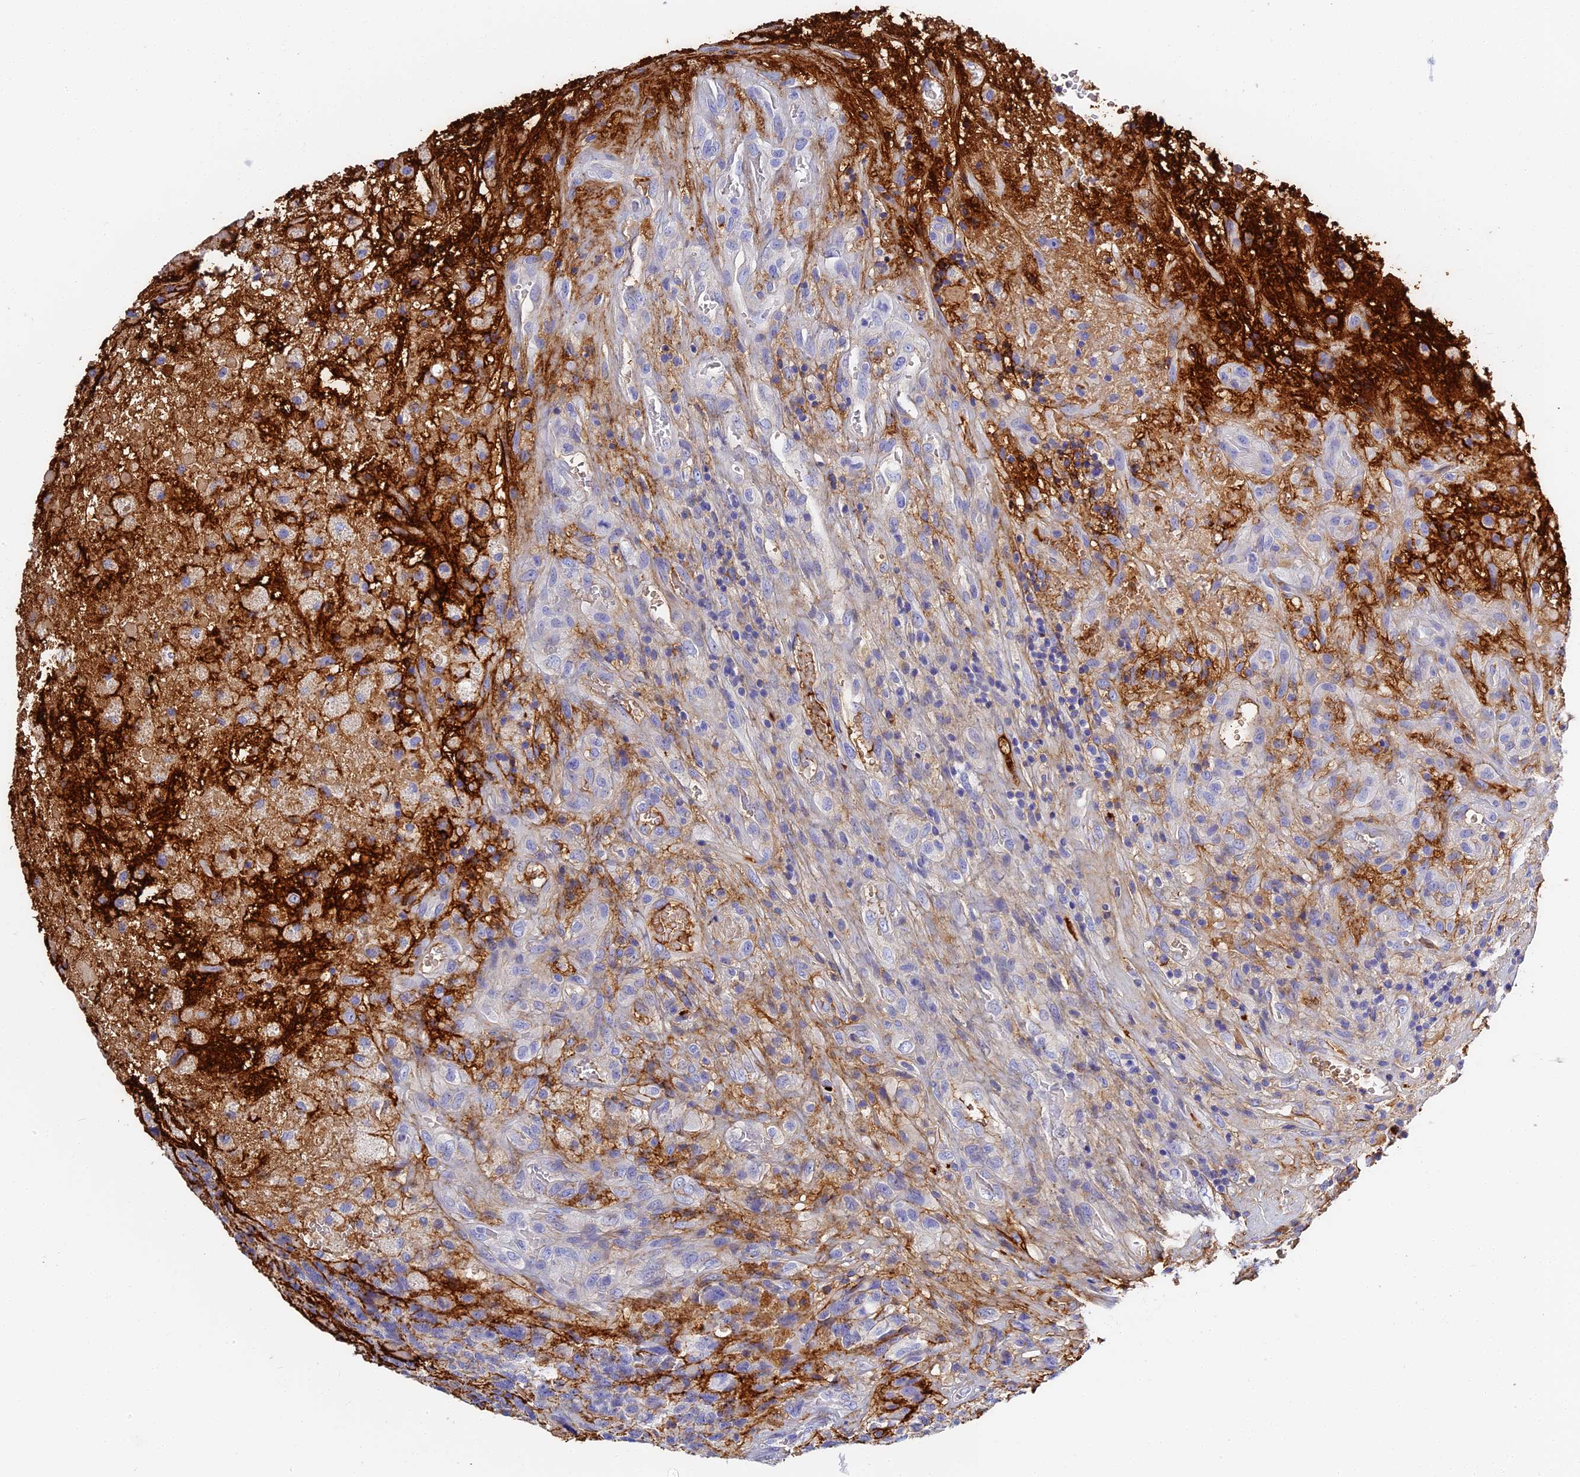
{"staining": {"intensity": "negative", "quantity": "none", "location": "none"}, "tissue": "glioma", "cell_type": "Tumor cells", "image_type": "cancer", "snomed": [{"axis": "morphology", "description": "Glioma, malignant, High grade"}, {"axis": "topography", "description": "Brain"}], "caption": "An image of glioma stained for a protein reveals no brown staining in tumor cells.", "gene": "ITIH1", "patient": {"sex": "male", "age": 69}}